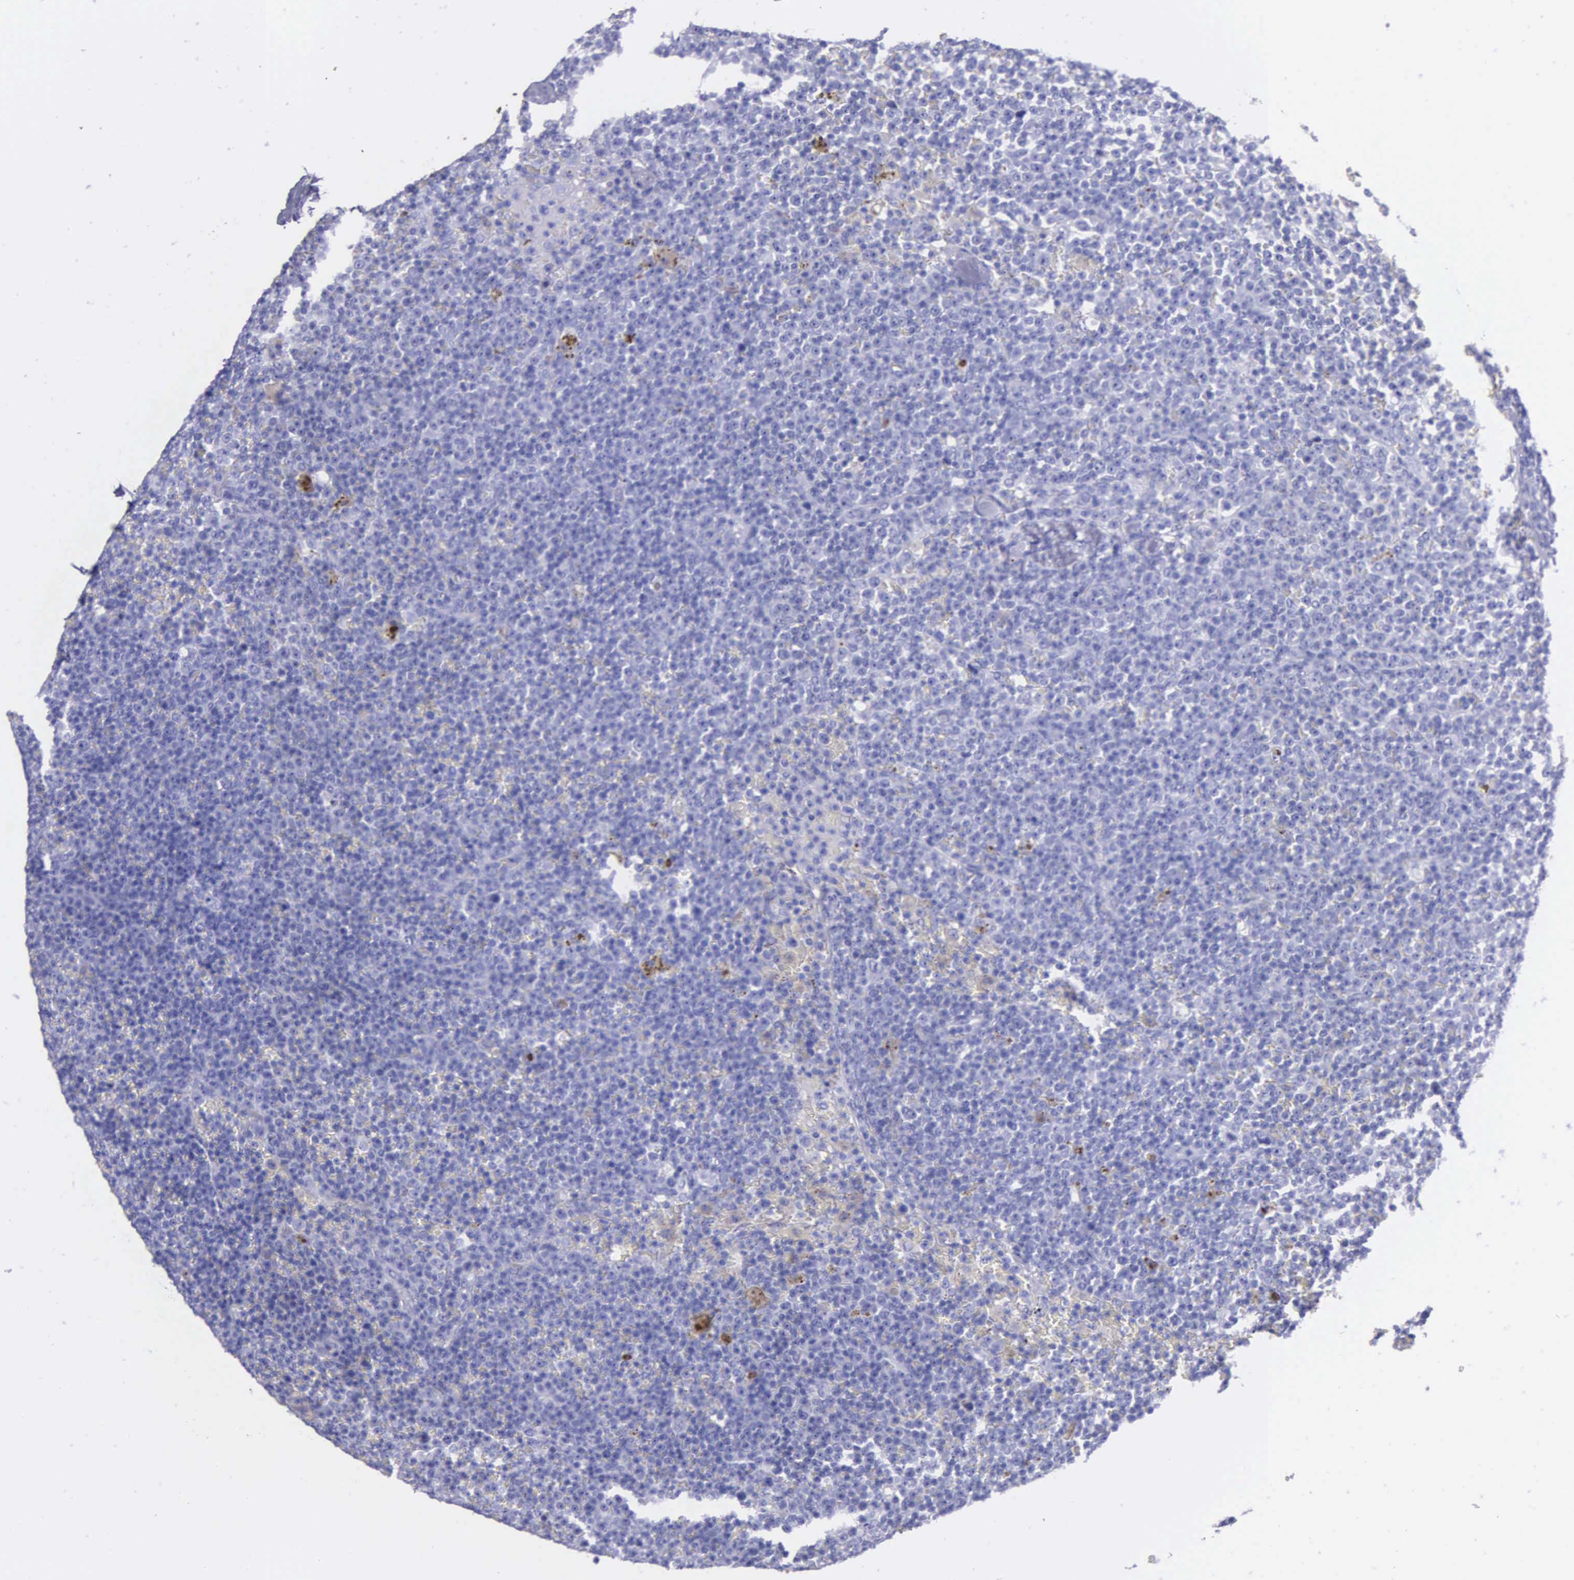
{"staining": {"intensity": "negative", "quantity": "none", "location": "none"}, "tissue": "lymphoma", "cell_type": "Tumor cells", "image_type": "cancer", "snomed": [{"axis": "morphology", "description": "Malignant lymphoma, non-Hodgkin's type, Low grade"}, {"axis": "topography", "description": "Lymph node"}], "caption": "Tumor cells show no significant protein staining in low-grade malignant lymphoma, non-Hodgkin's type.", "gene": "KLK3", "patient": {"sex": "male", "age": 50}}